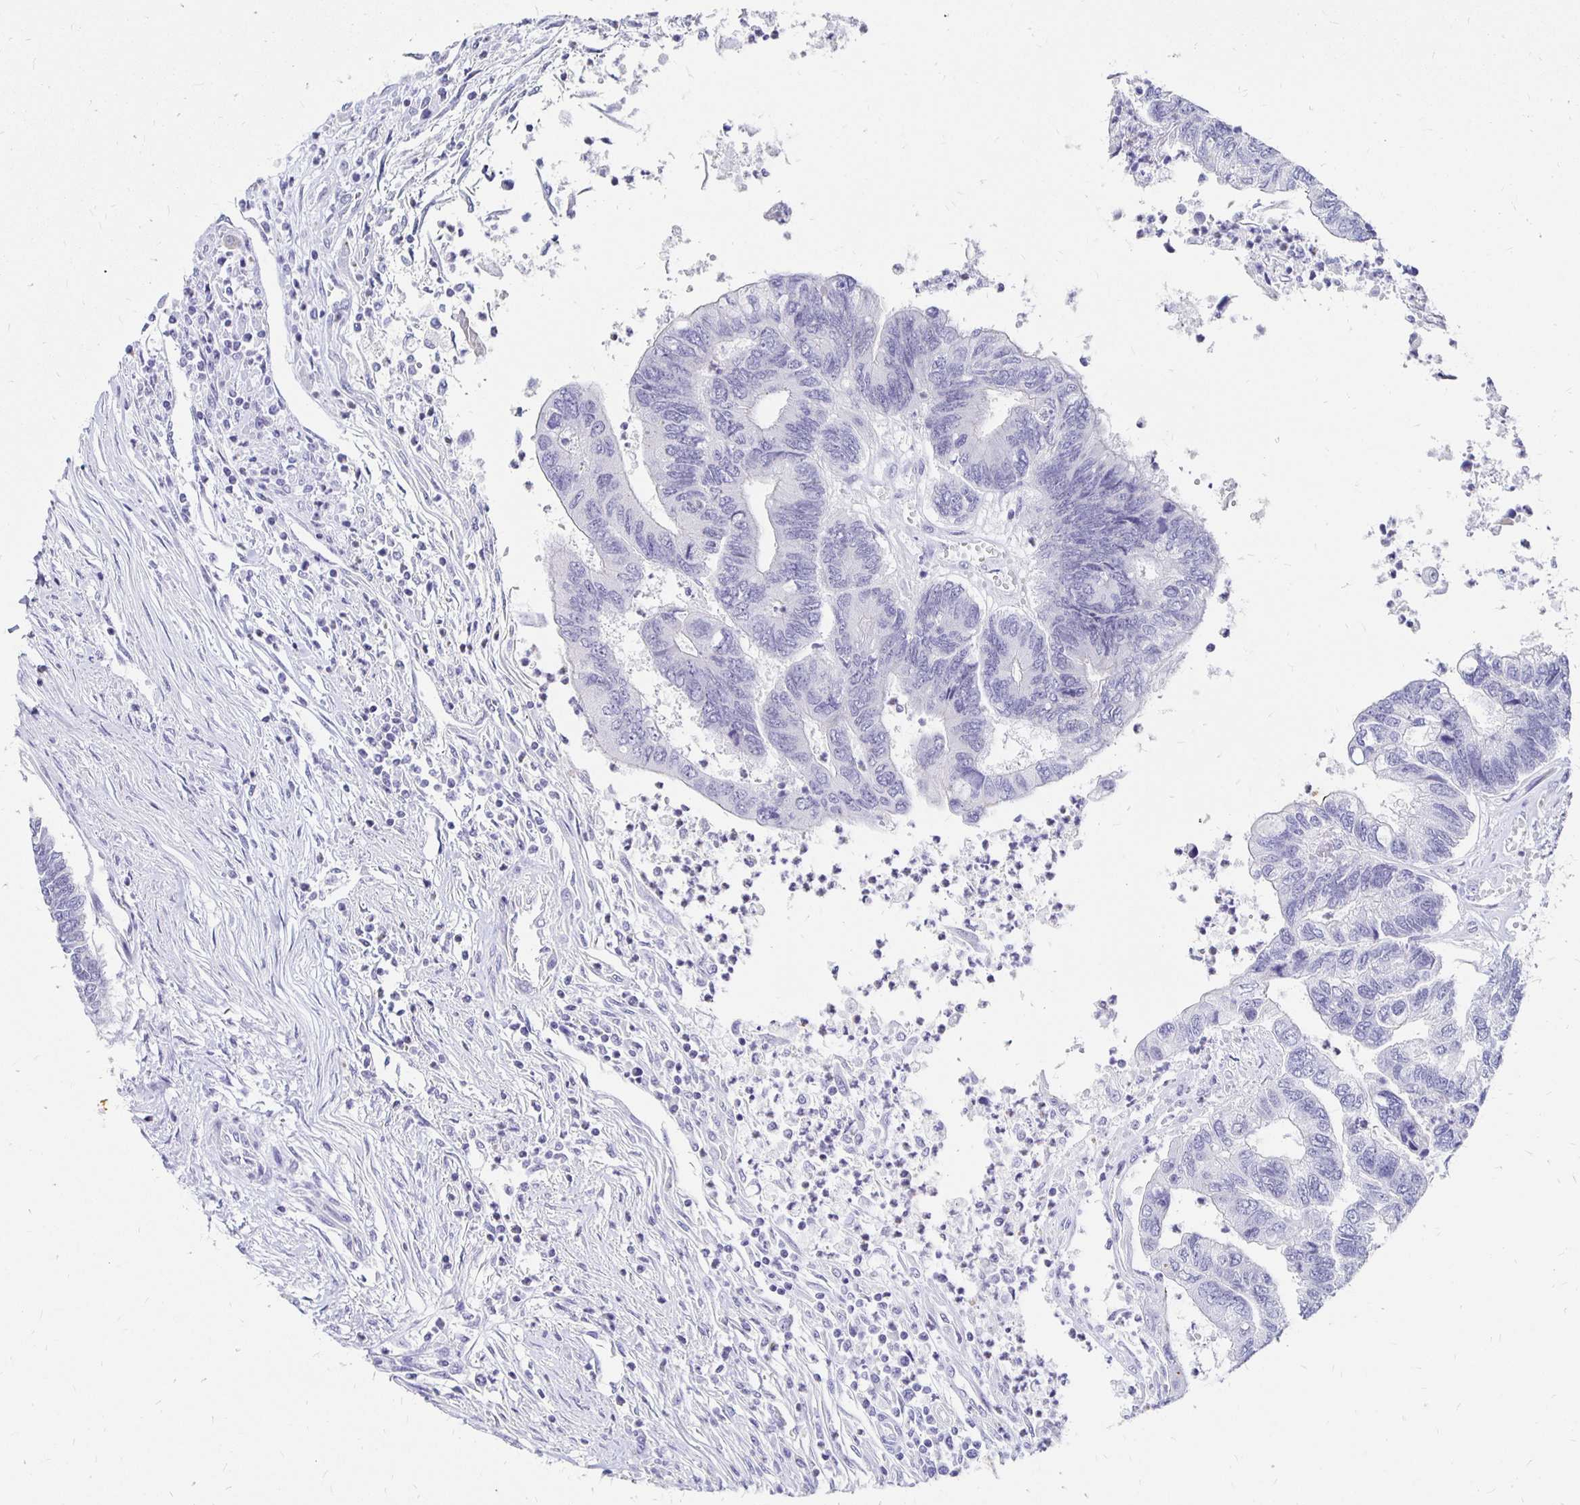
{"staining": {"intensity": "negative", "quantity": "none", "location": "none"}, "tissue": "colorectal cancer", "cell_type": "Tumor cells", "image_type": "cancer", "snomed": [{"axis": "morphology", "description": "Adenocarcinoma, NOS"}, {"axis": "topography", "description": "Colon"}], "caption": "A micrograph of colorectal adenocarcinoma stained for a protein shows no brown staining in tumor cells. (DAB (3,3'-diaminobenzidine) immunohistochemistry with hematoxylin counter stain).", "gene": "SYT2", "patient": {"sex": "female", "age": 67}}